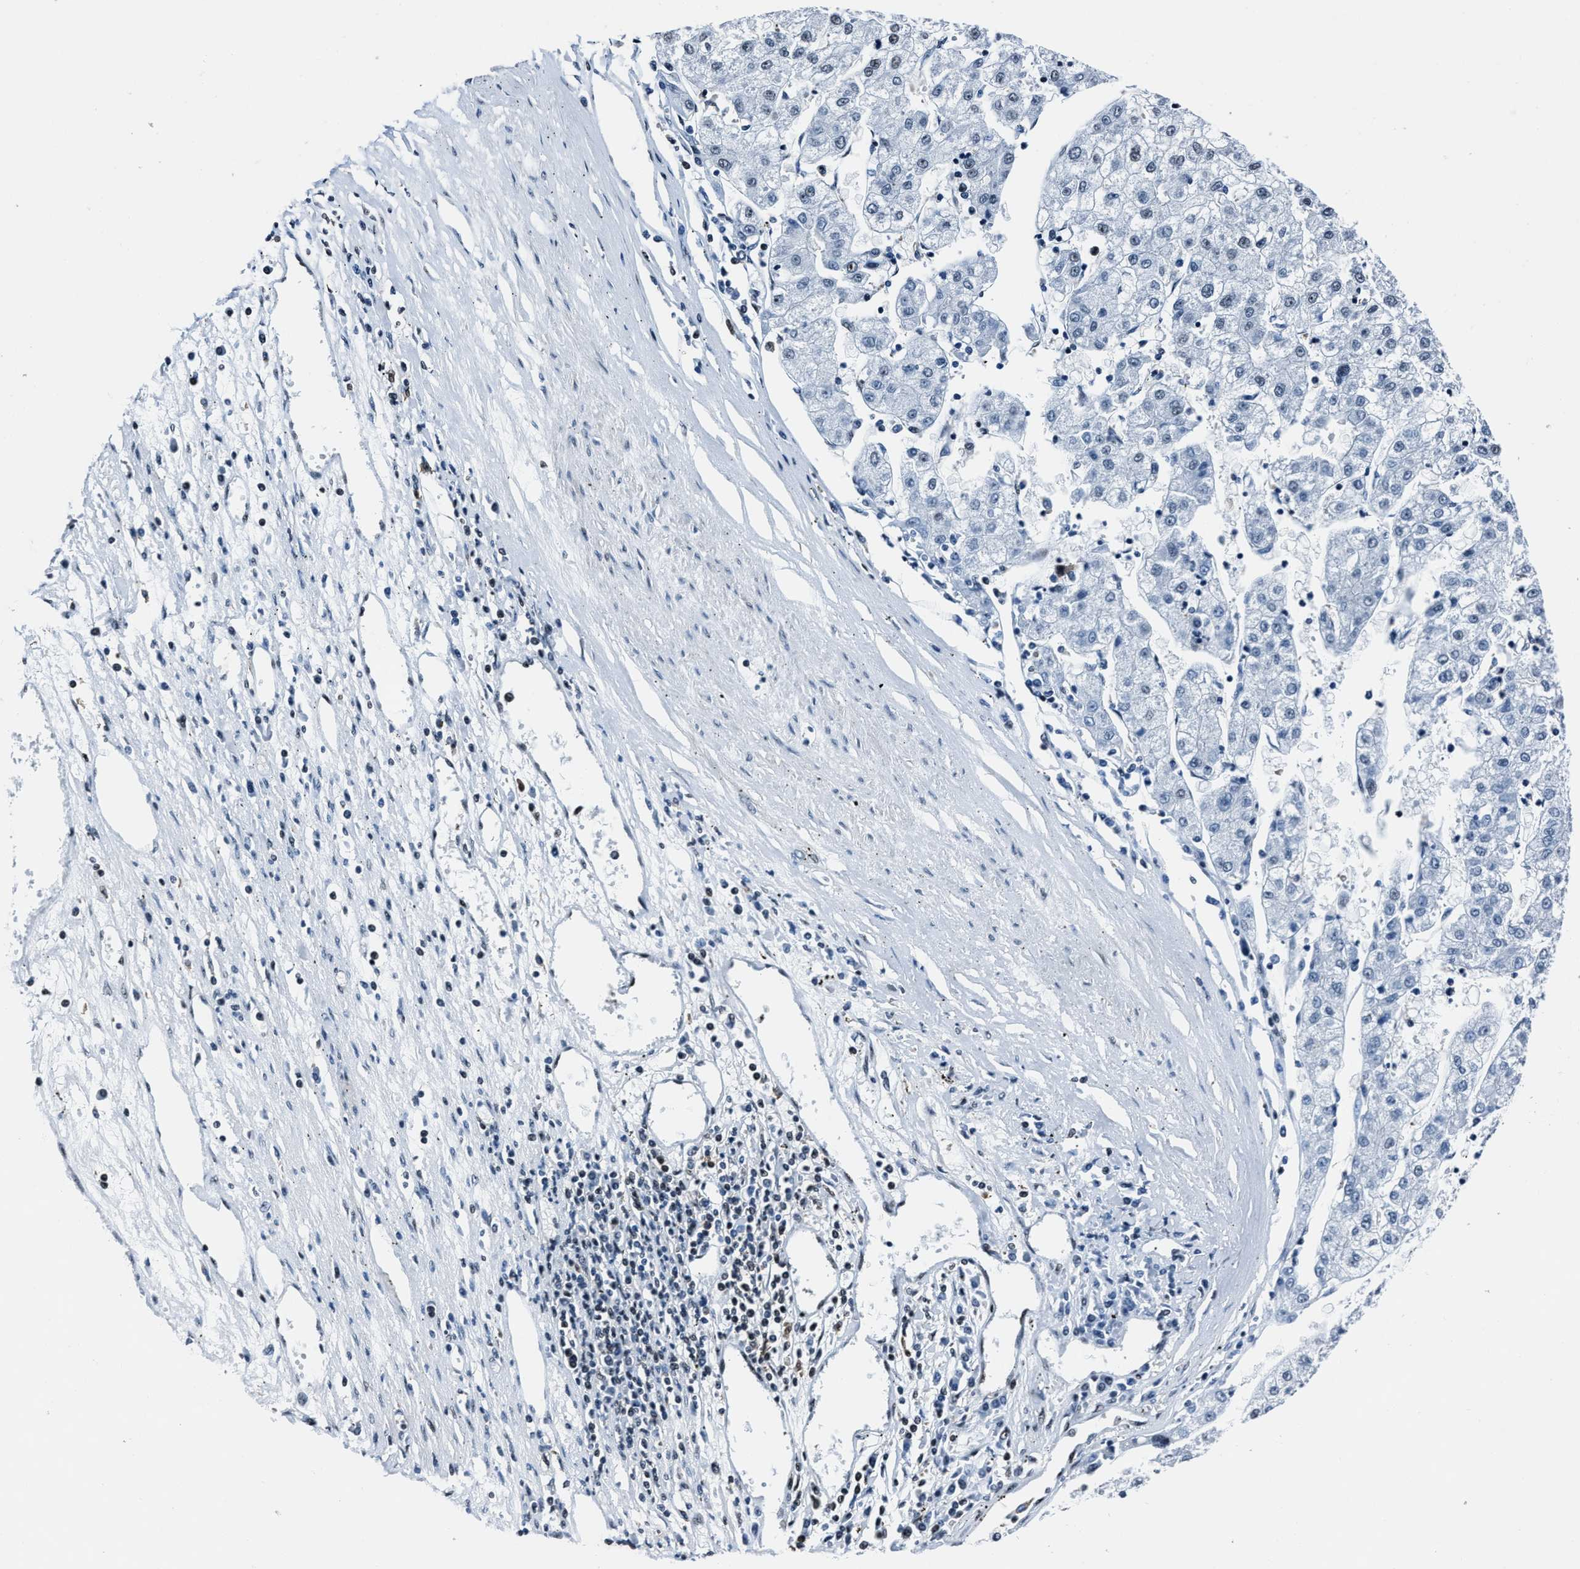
{"staining": {"intensity": "negative", "quantity": "none", "location": "none"}, "tissue": "liver cancer", "cell_type": "Tumor cells", "image_type": "cancer", "snomed": [{"axis": "morphology", "description": "Carcinoma, Hepatocellular, NOS"}, {"axis": "topography", "description": "Liver"}], "caption": "IHC histopathology image of neoplastic tissue: liver cancer stained with DAB reveals no significant protein staining in tumor cells.", "gene": "PPIE", "patient": {"sex": "male", "age": 72}}